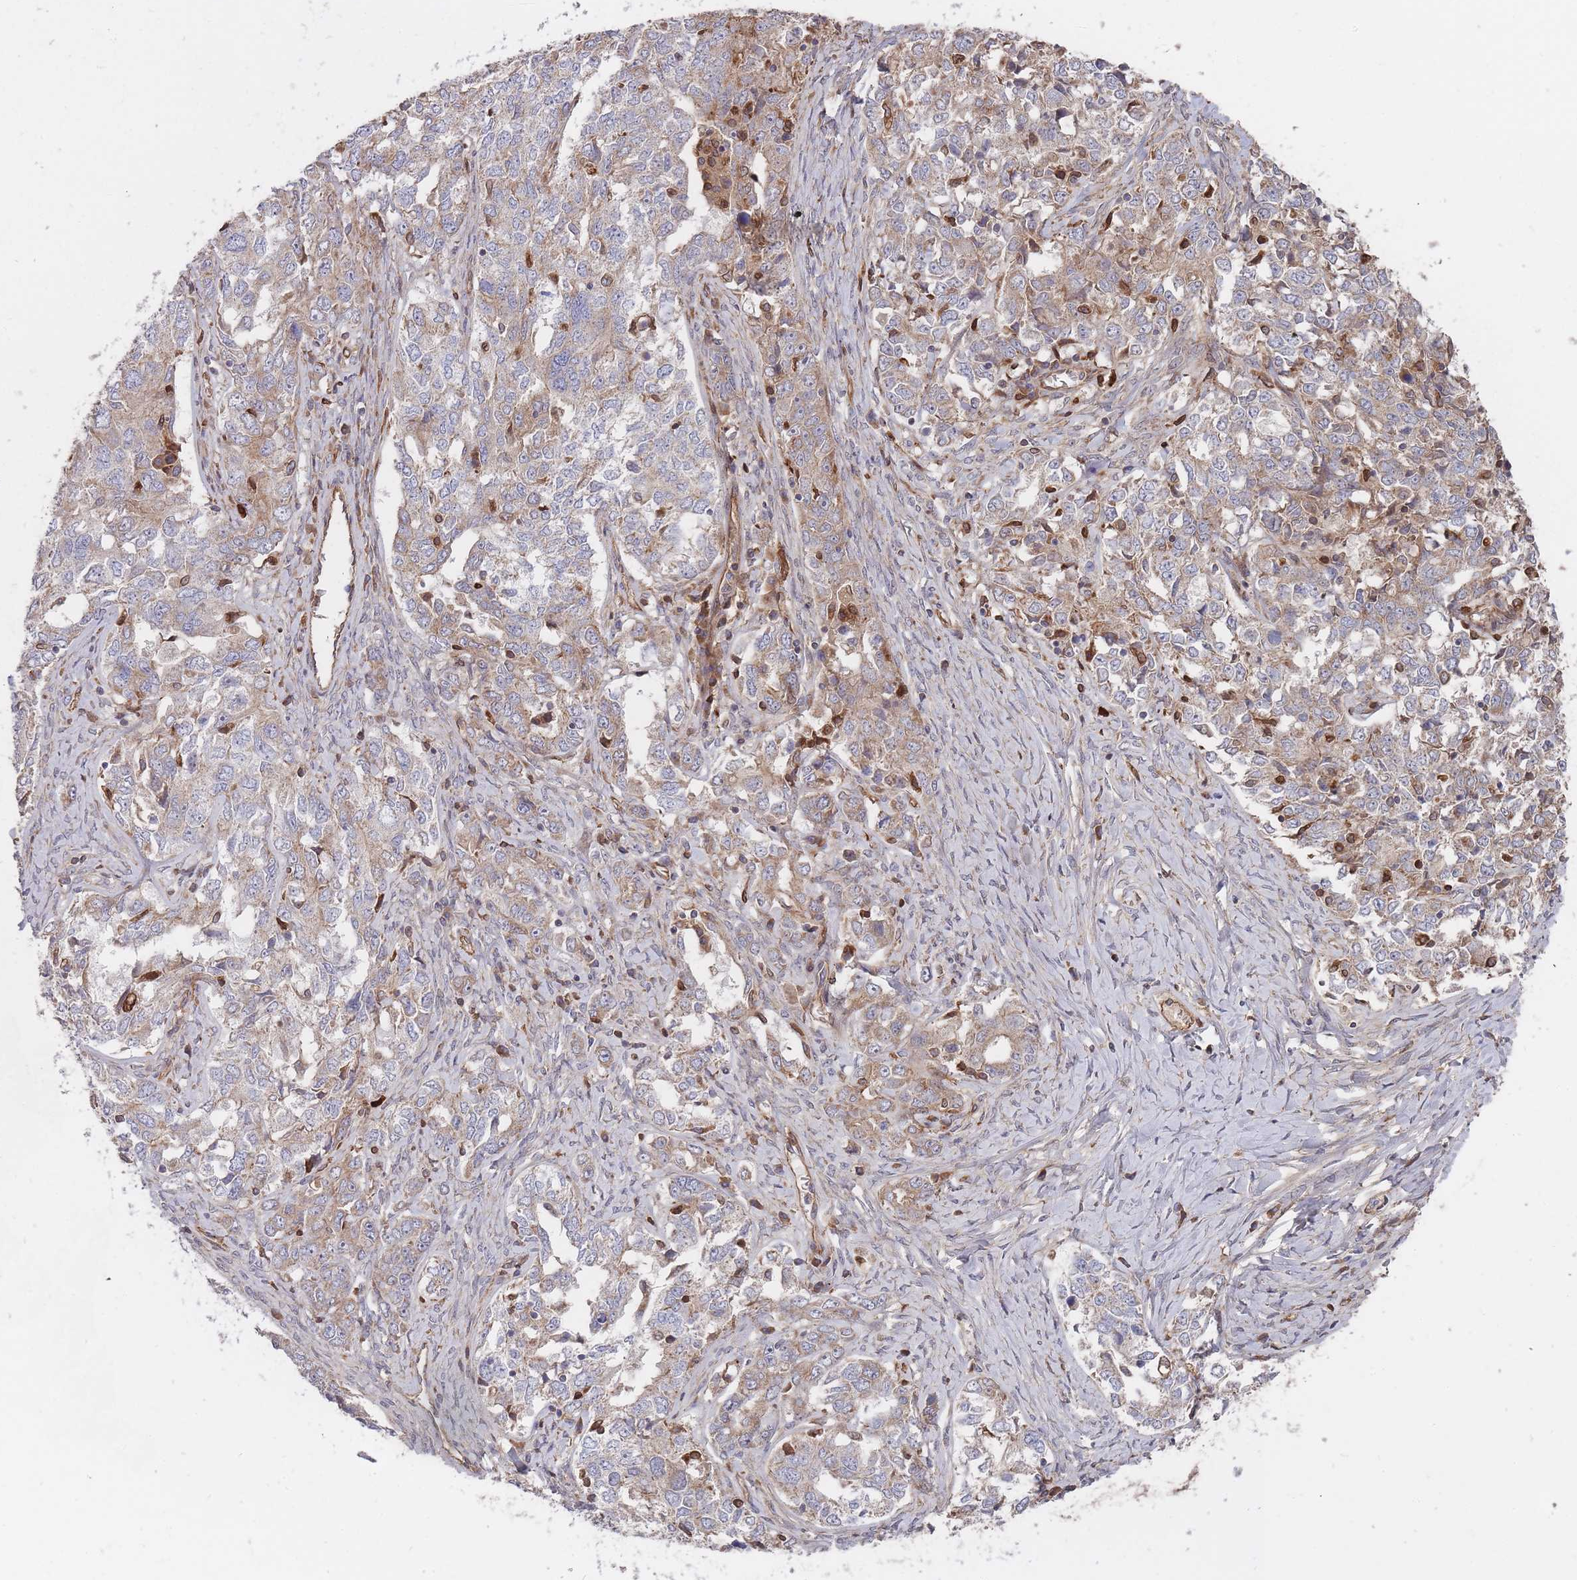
{"staining": {"intensity": "weak", "quantity": "25%-75%", "location": "cytoplasmic/membranous"}, "tissue": "ovarian cancer", "cell_type": "Tumor cells", "image_type": "cancer", "snomed": [{"axis": "morphology", "description": "Carcinoma, endometroid"}, {"axis": "topography", "description": "Ovary"}], "caption": "Tumor cells exhibit weak cytoplasmic/membranous expression in about 25%-75% of cells in ovarian endometroid carcinoma.", "gene": "THSD7B", "patient": {"sex": "female", "age": 62}}